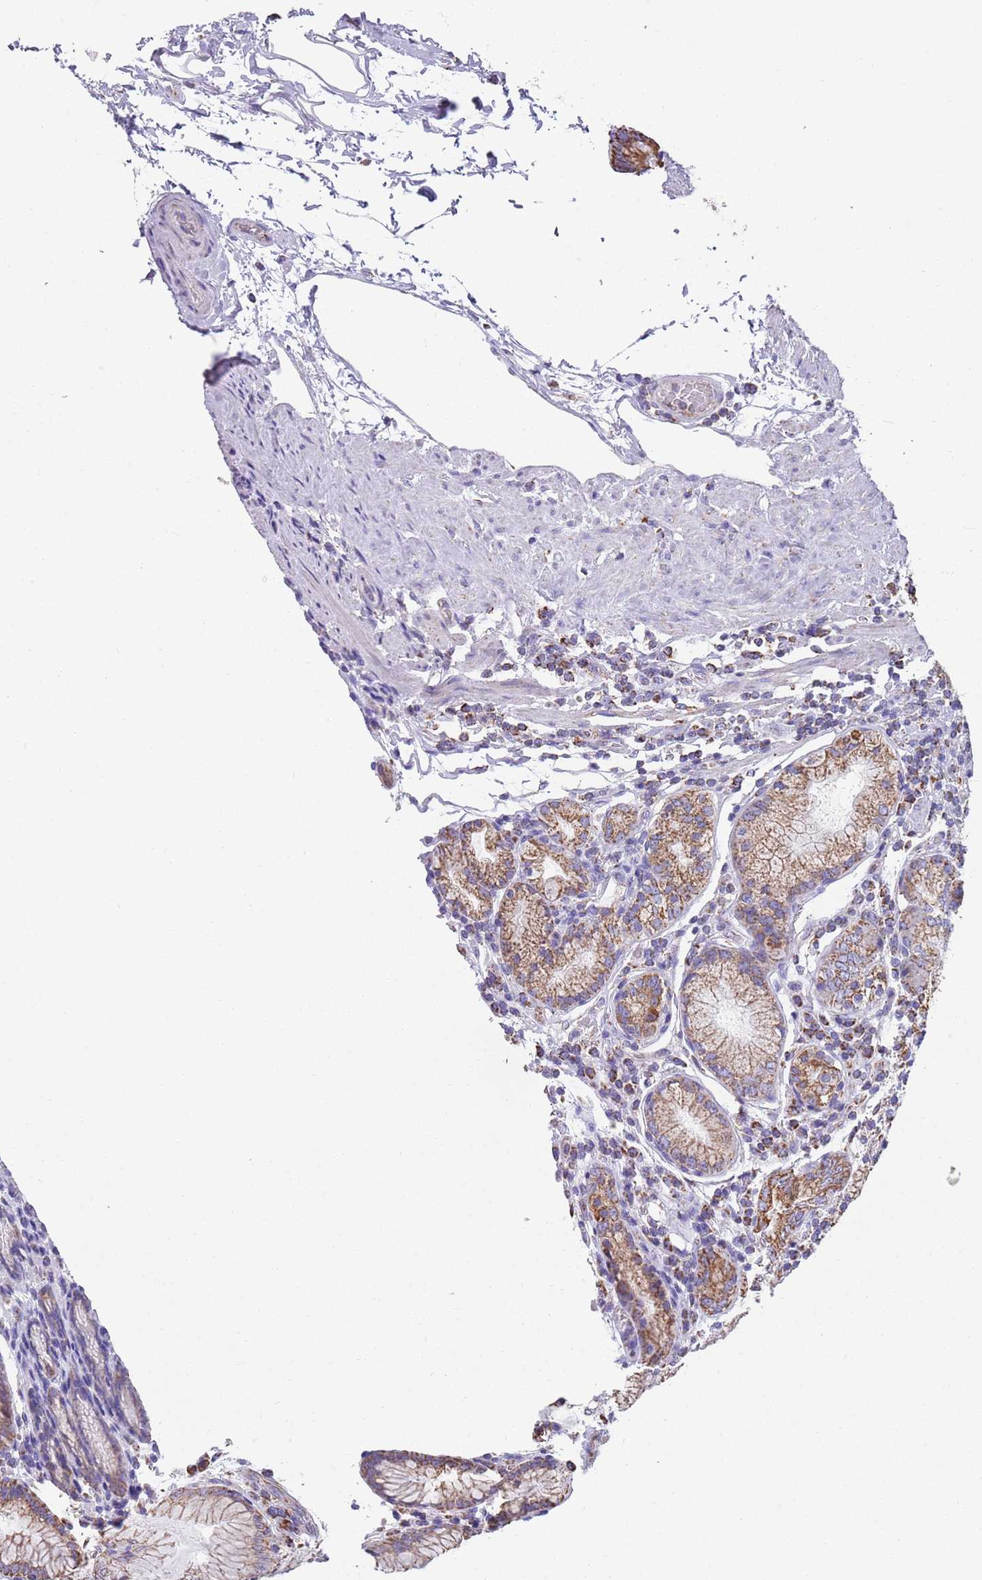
{"staining": {"intensity": "moderate", "quantity": ">75%", "location": "cytoplasmic/membranous"}, "tissue": "stomach", "cell_type": "Glandular cells", "image_type": "normal", "snomed": [{"axis": "morphology", "description": "Normal tissue, NOS"}, {"axis": "topography", "description": "Stomach, upper"}, {"axis": "topography", "description": "Stomach, lower"}], "caption": "Moderate cytoplasmic/membranous staining for a protein is appreciated in approximately >75% of glandular cells of benign stomach using immunohistochemistry.", "gene": "TTLL1", "patient": {"sex": "female", "age": 76}}